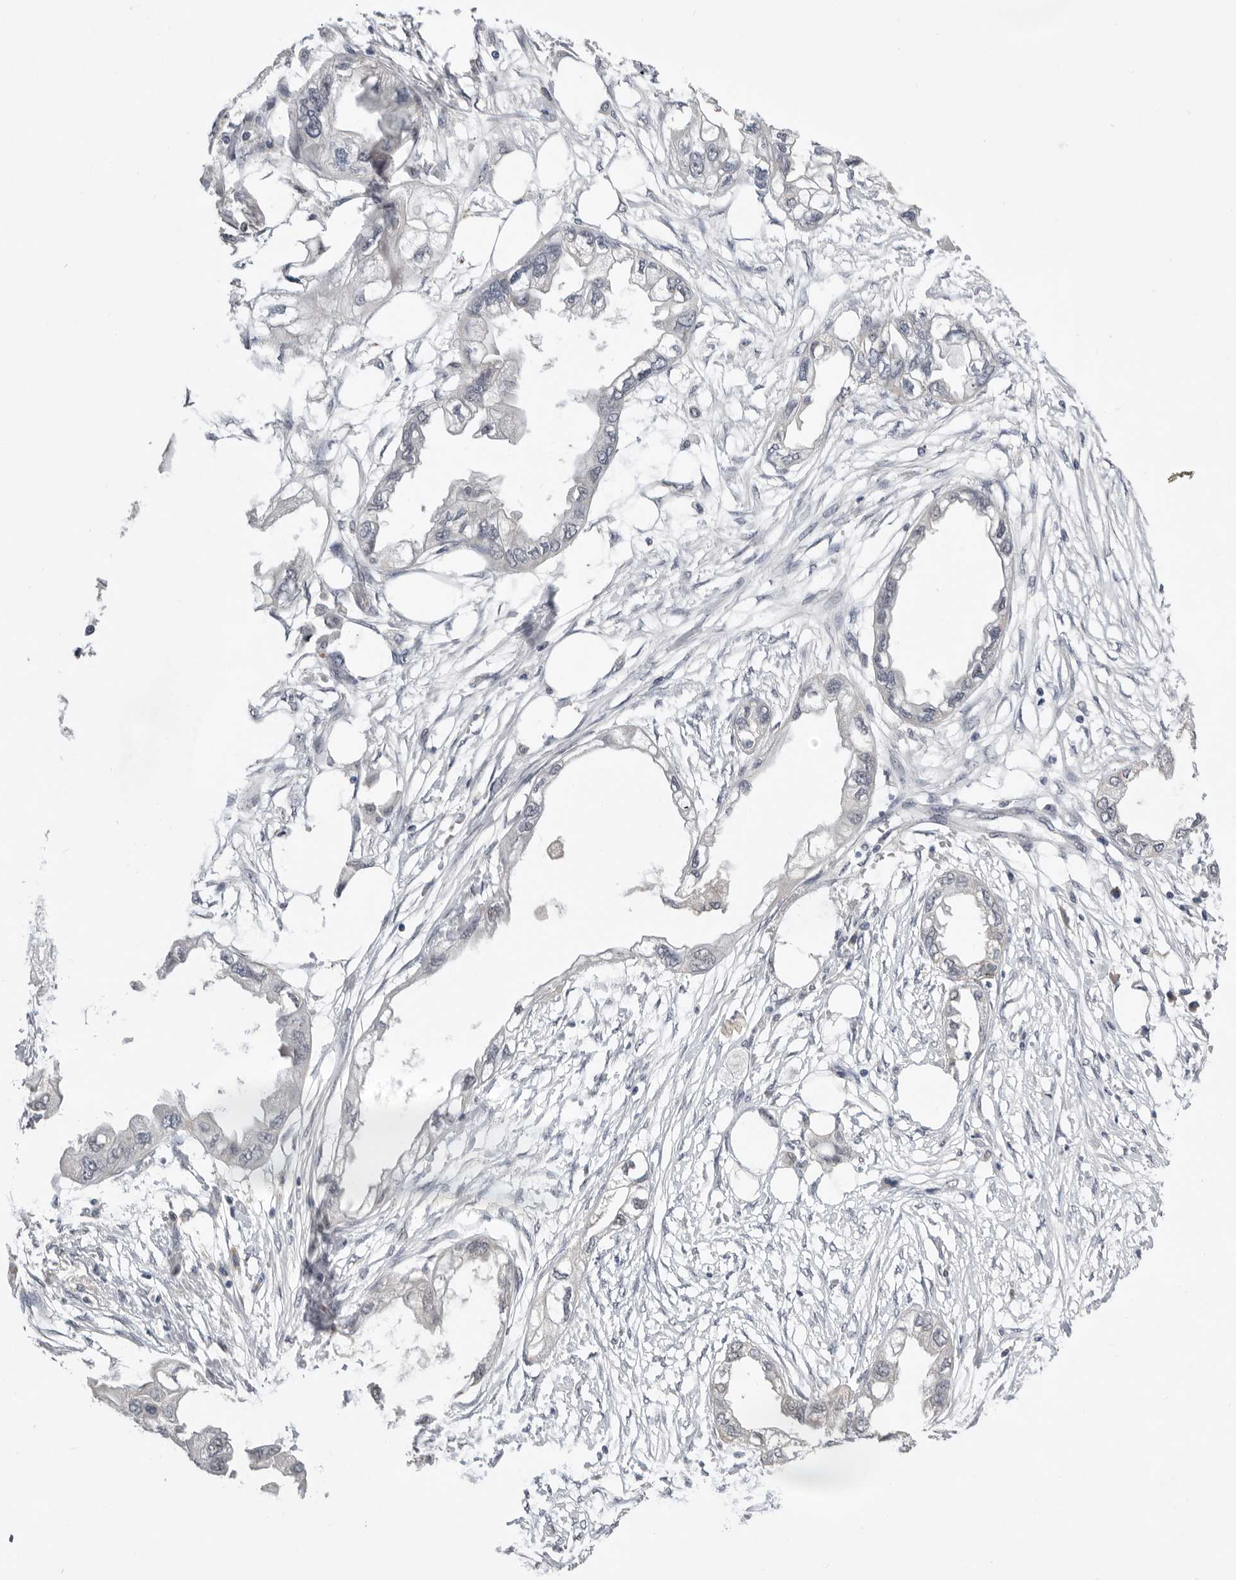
{"staining": {"intensity": "weak", "quantity": "25%-75%", "location": "nuclear"}, "tissue": "endometrial cancer", "cell_type": "Tumor cells", "image_type": "cancer", "snomed": [{"axis": "morphology", "description": "Adenocarcinoma, NOS"}, {"axis": "morphology", "description": "Adenocarcinoma, metastatic, NOS"}, {"axis": "topography", "description": "Adipose tissue"}, {"axis": "topography", "description": "Endometrium"}], "caption": "IHC micrograph of endometrial adenocarcinoma stained for a protein (brown), which reveals low levels of weak nuclear staining in about 25%-75% of tumor cells.", "gene": "BRCA2", "patient": {"sex": "female", "age": 67}}